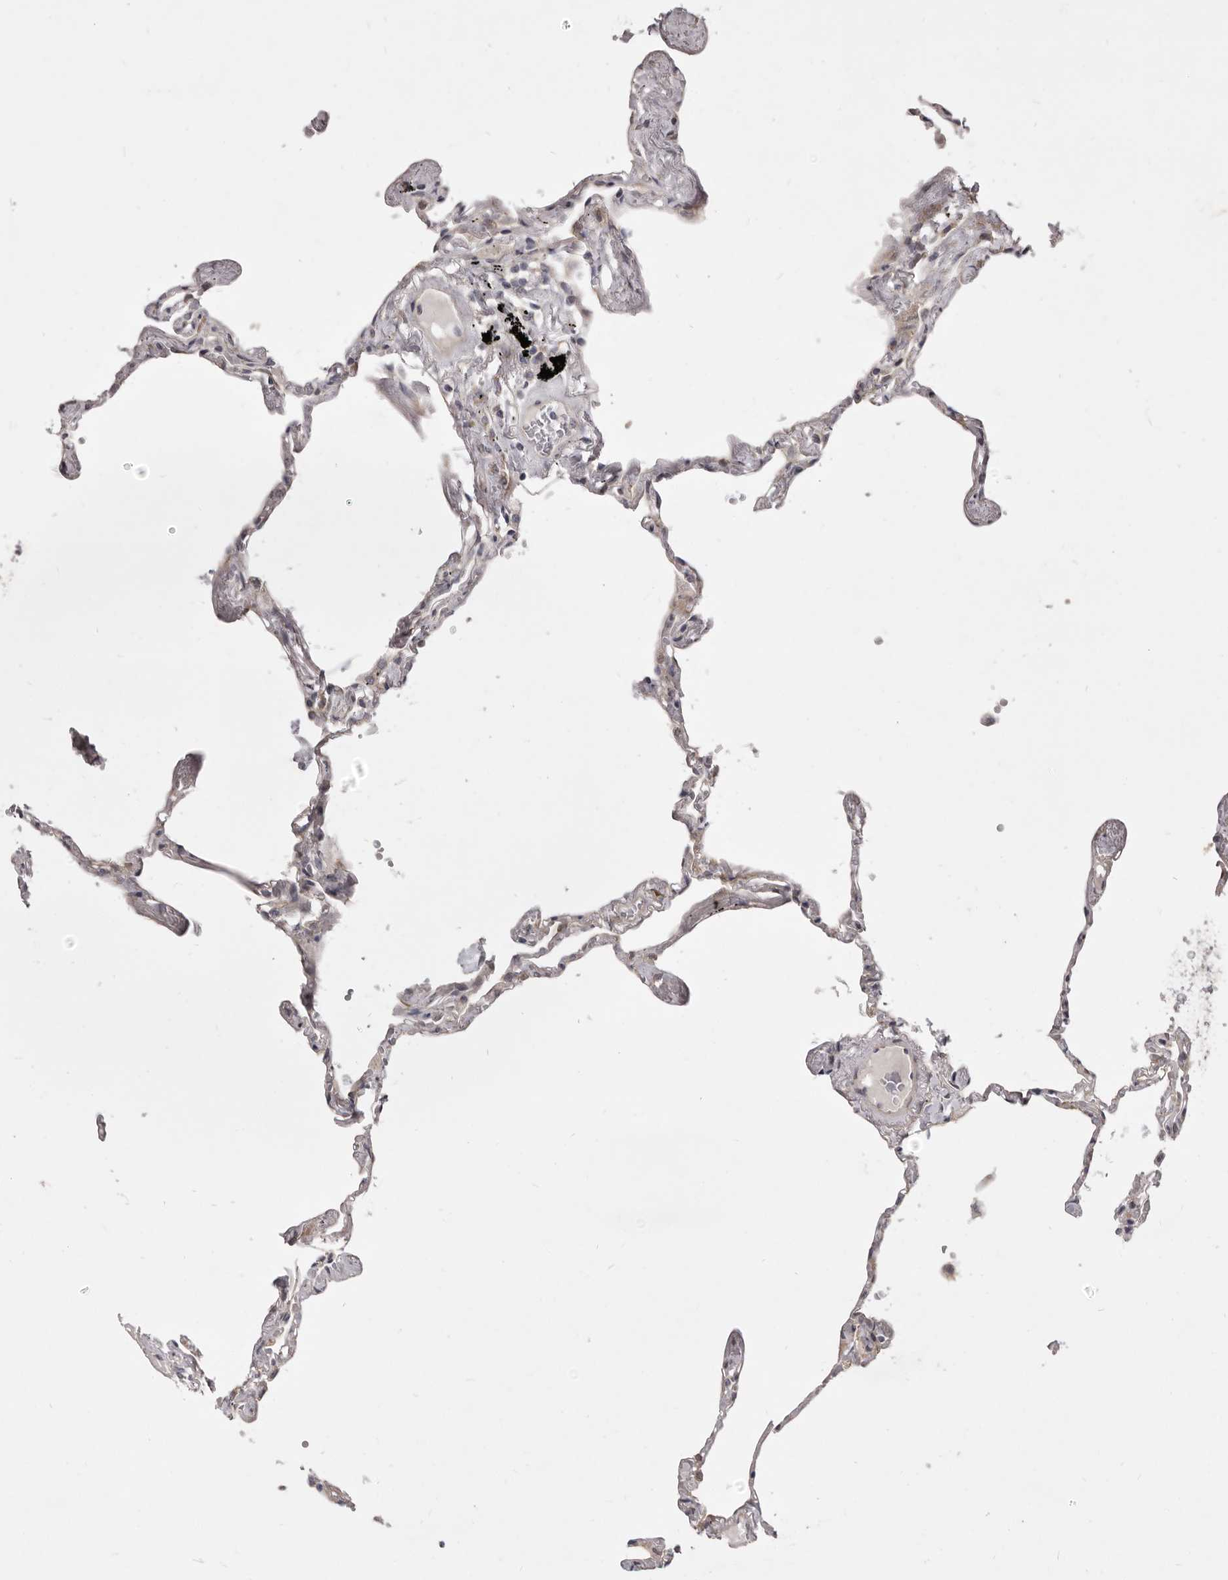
{"staining": {"intensity": "weak", "quantity": "<25%", "location": "cytoplasmic/membranous"}, "tissue": "lung", "cell_type": "Alveolar cells", "image_type": "normal", "snomed": [{"axis": "morphology", "description": "Normal tissue, NOS"}, {"axis": "topography", "description": "Lung"}], "caption": "Immunohistochemical staining of unremarkable human lung reveals no significant expression in alveolar cells. (Brightfield microscopy of DAB immunohistochemistry at high magnification).", "gene": "TBC1D8B", "patient": {"sex": "female", "age": 67}}